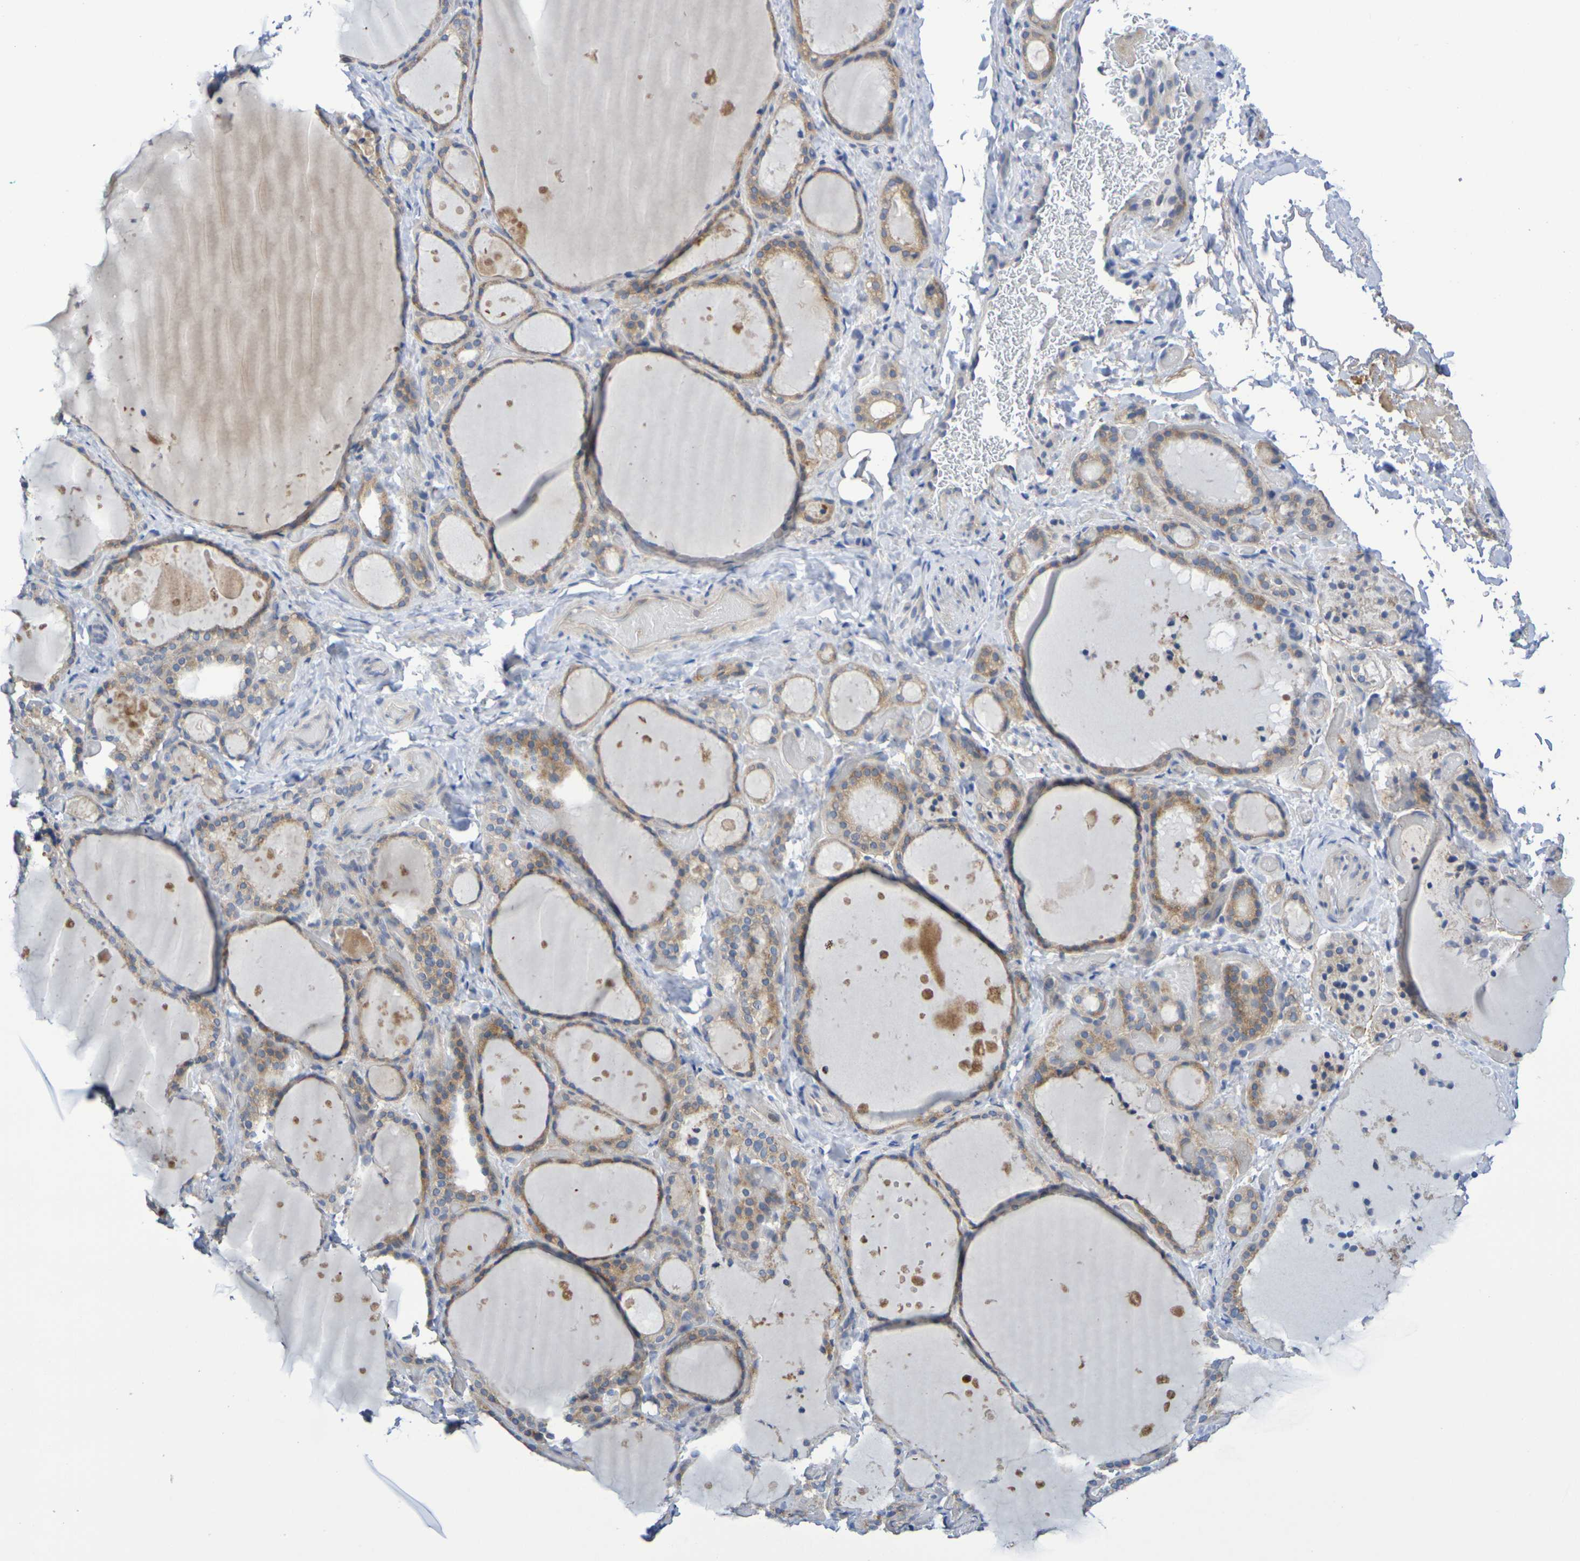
{"staining": {"intensity": "moderate", "quantity": ">75%", "location": "cytoplasmic/membranous"}, "tissue": "thyroid gland", "cell_type": "Glandular cells", "image_type": "normal", "snomed": [{"axis": "morphology", "description": "Normal tissue, NOS"}, {"axis": "topography", "description": "Thyroid gland"}], "caption": "Glandular cells reveal moderate cytoplasmic/membranous staining in about >75% of cells in benign thyroid gland. (Stains: DAB in brown, nuclei in blue, Microscopy: brightfield microscopy at high magnification).", "gene": "SDC4", "patient": {"sex": "female", "age": 44}}